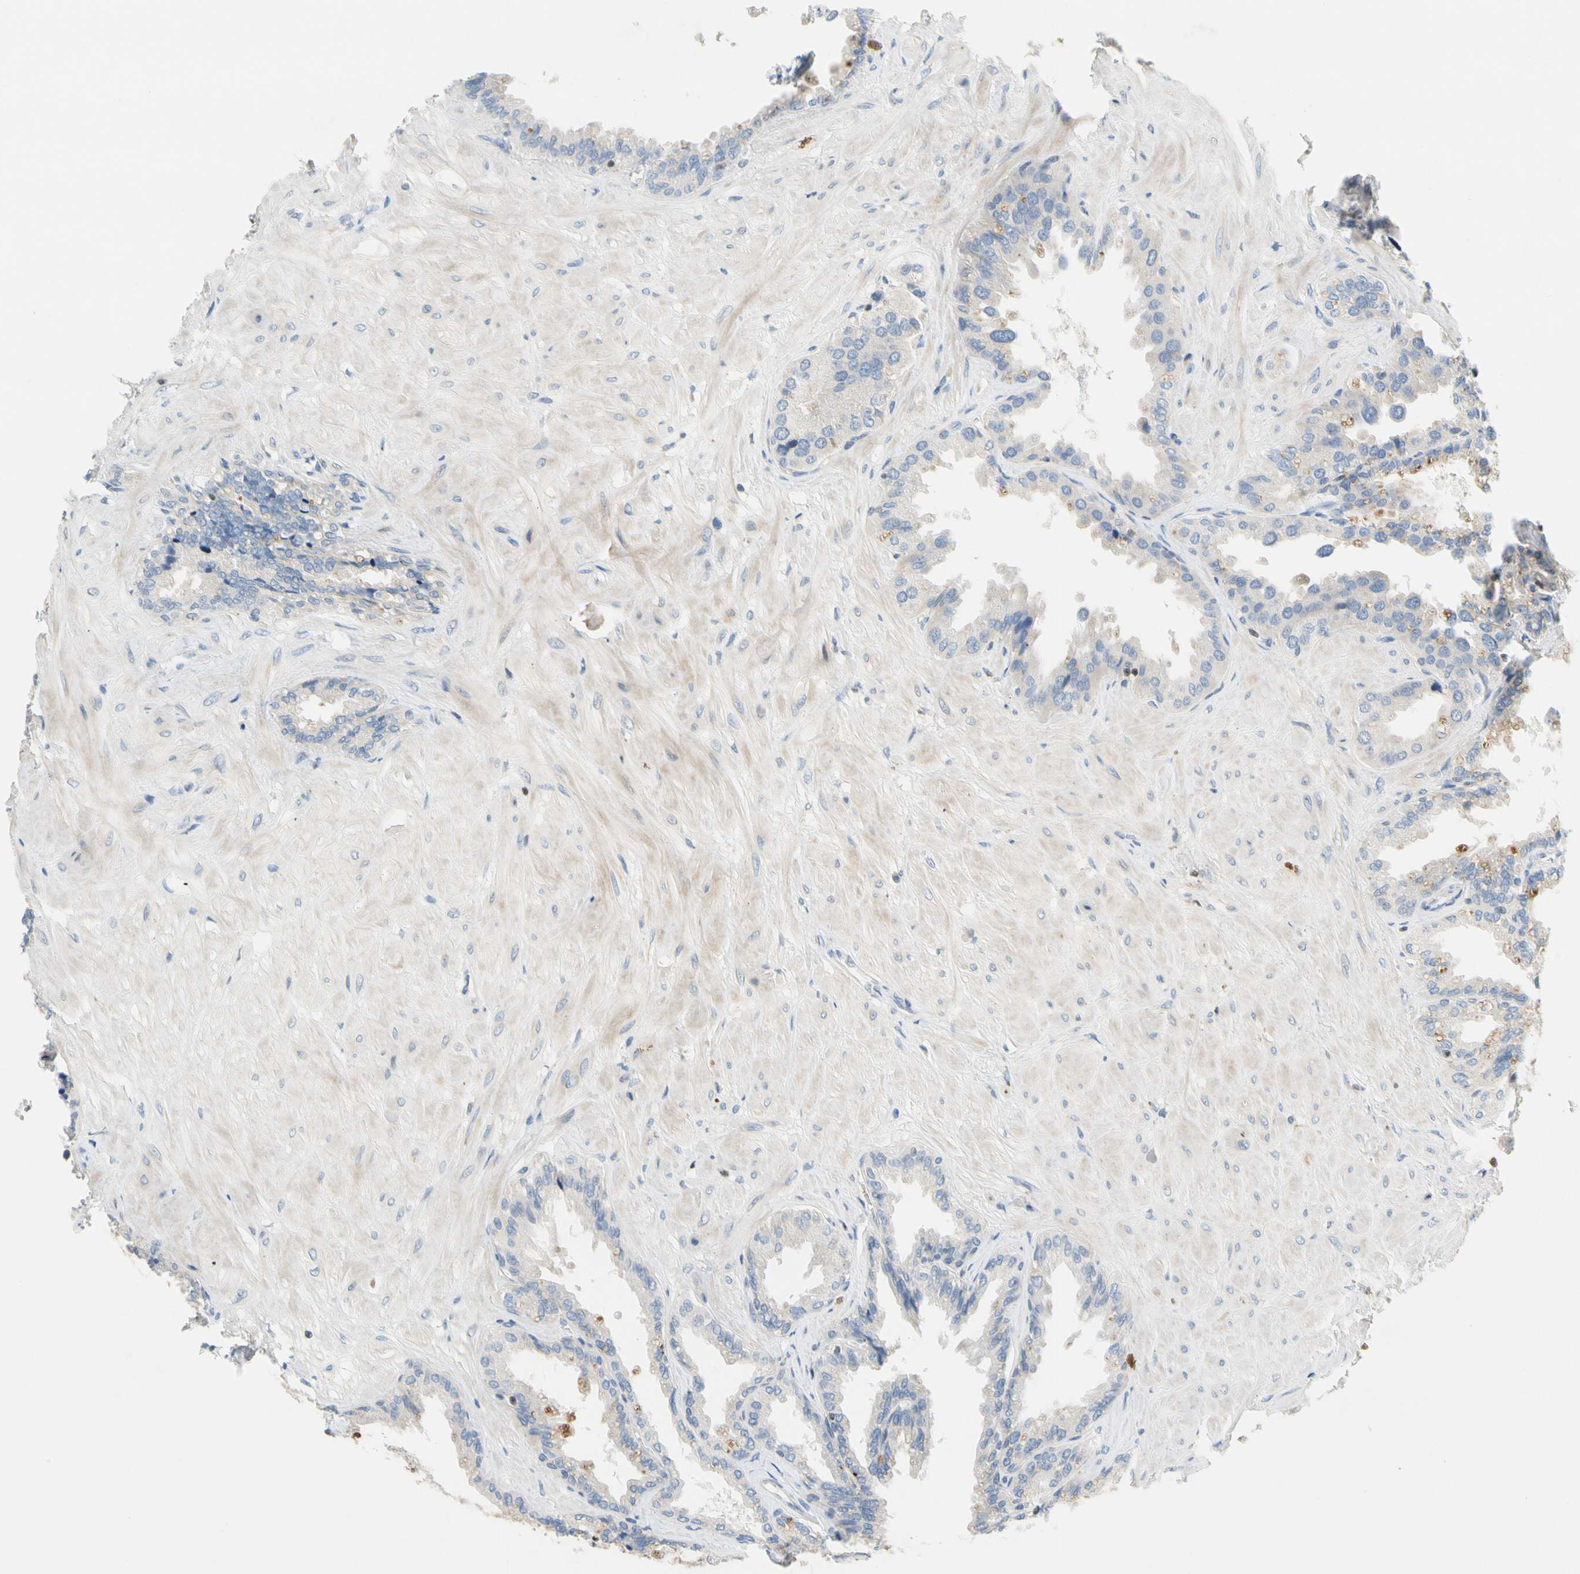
{"staining": {"intensity": "negative", "quantity": "none", "location": "none"}, "tissue": "seminal vesicle", "cell_type": "Glandular cells", "image_type": "normal", "snomed": [{"axis": "morphology", "description": "Normal tissue, NOS"}, {"axis": "topography", "description": "Seminal veicle"}], "caption": "Immunohistochemistry photomicrograph of benign seminal vesicle: seminal vesicle stained with DAB displays no significant protein expression in glandular cells. Brightfield microscopy of IHC stained with DAB (3,3'-diaminobenzidine) (brown) and hematoxylin (blue), captured at high magnification.", "gene": "SP140", "patient": {"sex": "male", "age": 46}}